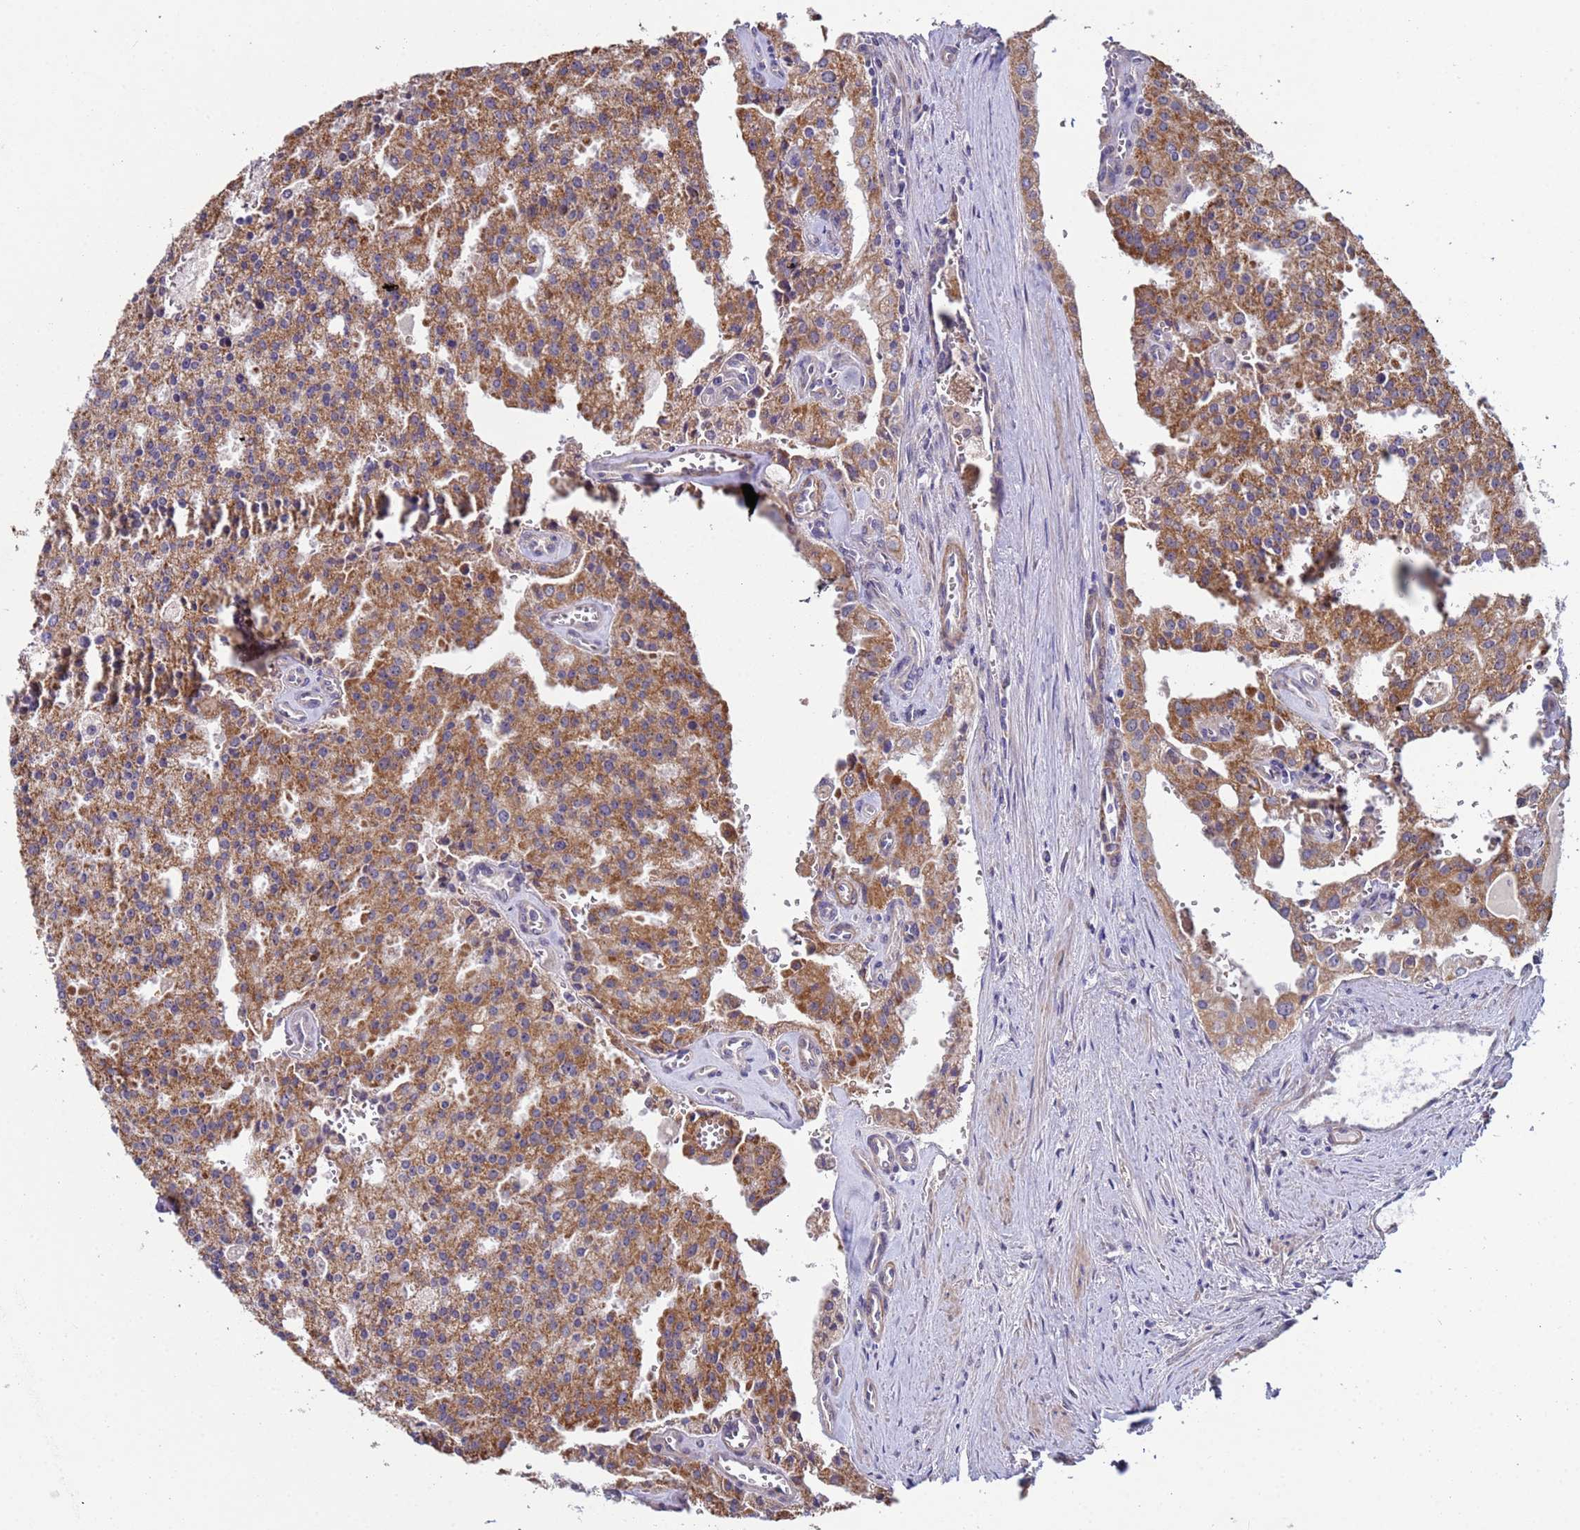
{"staining": {"intensity": "moderate", "quantity": ">75%", "location": "cytoplasmic/membranous"}, "tissue": "prostate cancer", "cell_type": "Tumor cells", "image_type": "cancer", "snomed": [{"axis": "morphology", "description": "Adenocarcinoma, High grade"}, {"axis": "topography", "description": "Prostate"}], "caption": "Protein expression analysis of human prostate adenocarcinoma (high-grade) reveals moderate cytoplasmic/membranous expression in approximately >75% of tumor cells.", "gene": "CLHC1", "patient": {"sex": "male", "age": 68}}